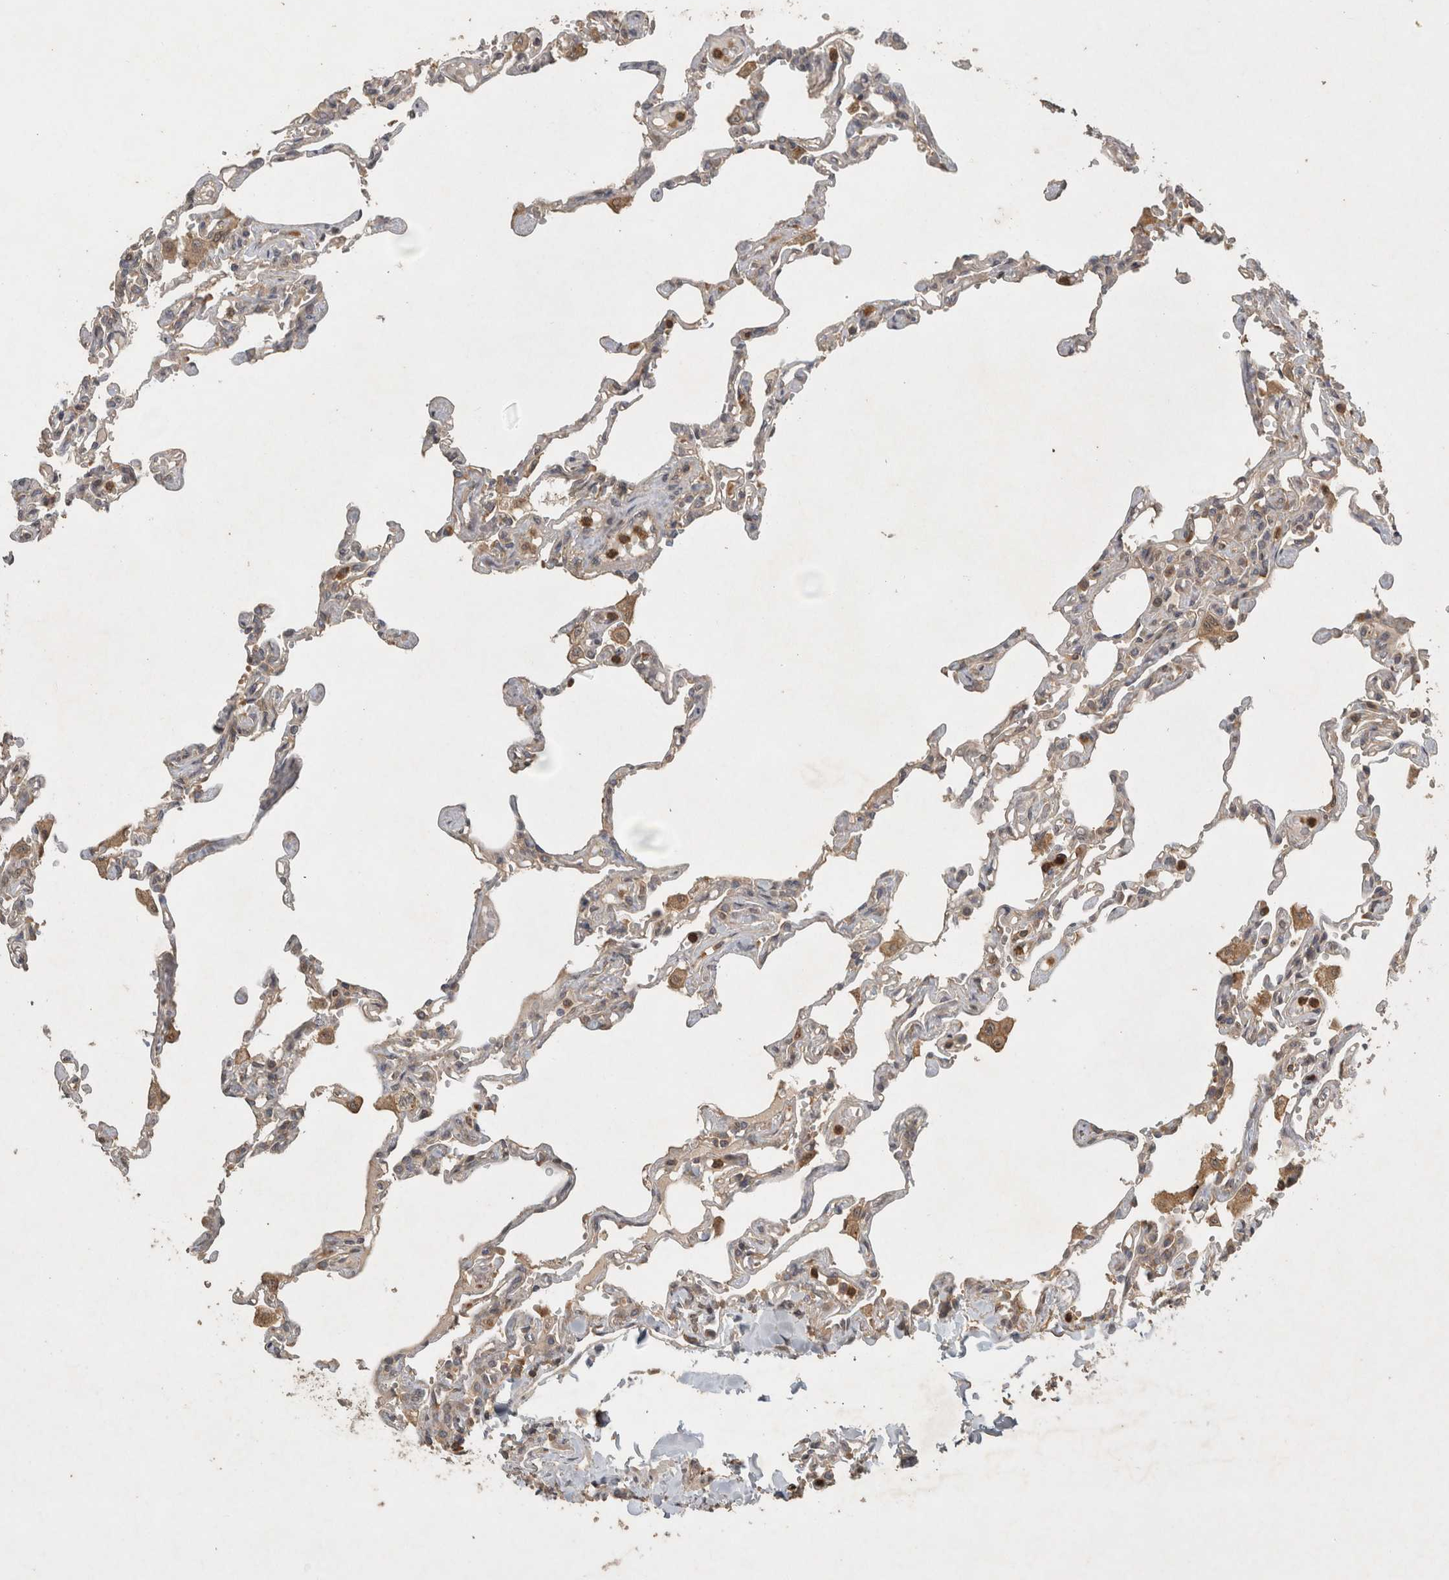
{"staining": {"intensity": "moderate", "quantity": "<25%", "location": "cytoplasmic/membranous"}, "tissue": "lung", "cell_type": "Alveolar cells", "image_type": "normal", "snomed": [{"axis": "morphology", "description": "Normal tissue, NOS"}, {"axis": "topography", "description": "Lung"}], "caption": "Protein expression analysis of normal lung shows moderate cytoplasmic/membranous positivity in about <25% of alveolar cells.", "gene": "VEPH1", "patient": {"sex": "male", "age": 21}}